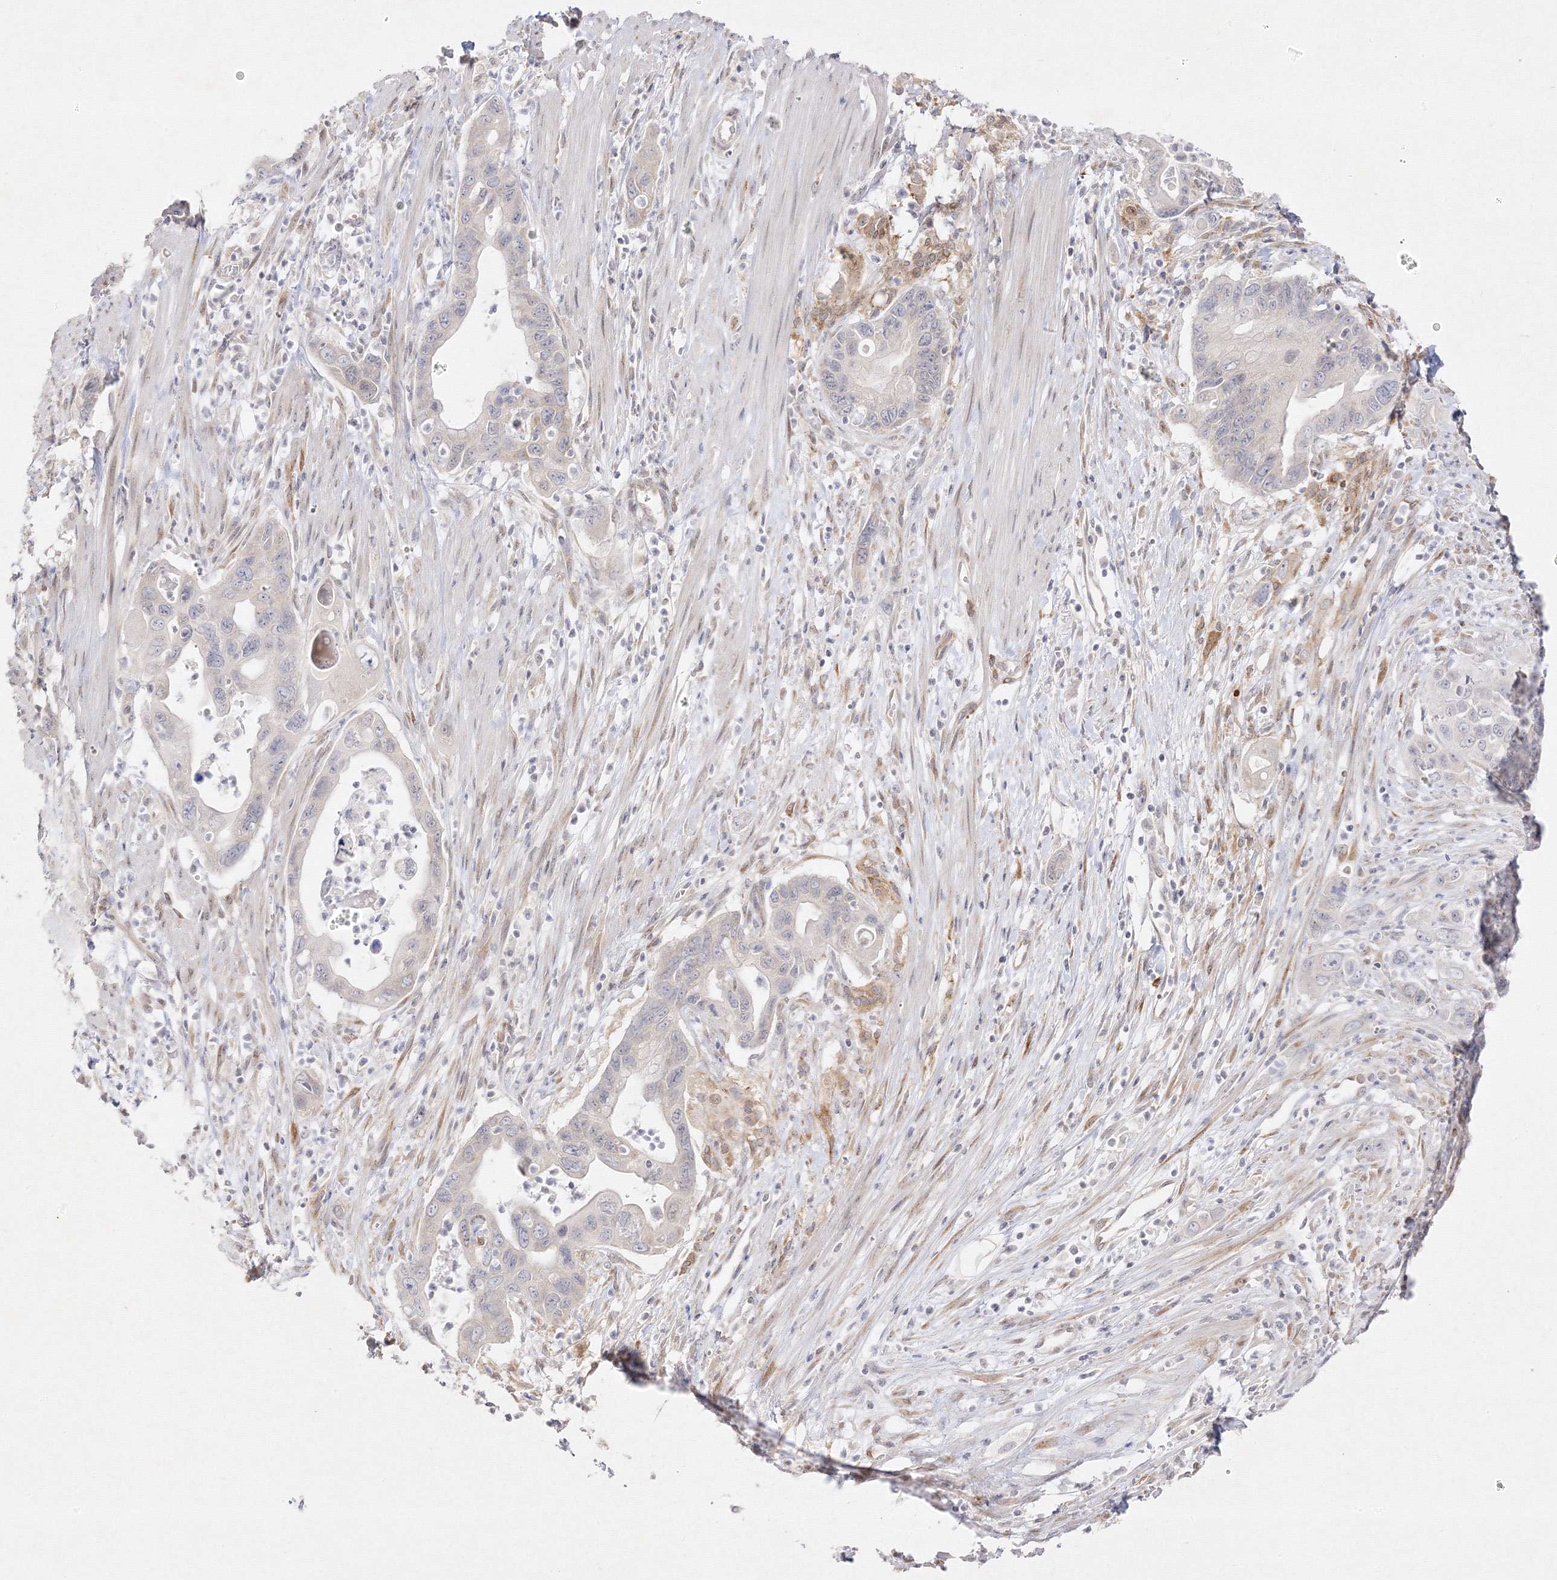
{"staining": {"intensity": "negative", "quantity": "none", "location": "none"}, "tissue": "pancreatic cancer", "cell_type": "Tumor cells", "image_type": "cancer", "snomed": [{"axis": "morphology", "description": "Adenocarcinoma, NOS"}, {"axis": "topography", "description": "Pancreas"}], "caption": "A high-resolution histopathology image shows immunohistochemistry (IHC) staining of pancreatic adenocarcinoma, which reveals no significant staining in tumor cells.", "gene": "C2CD2", "patient": {"sex": "female", "age": 71}}